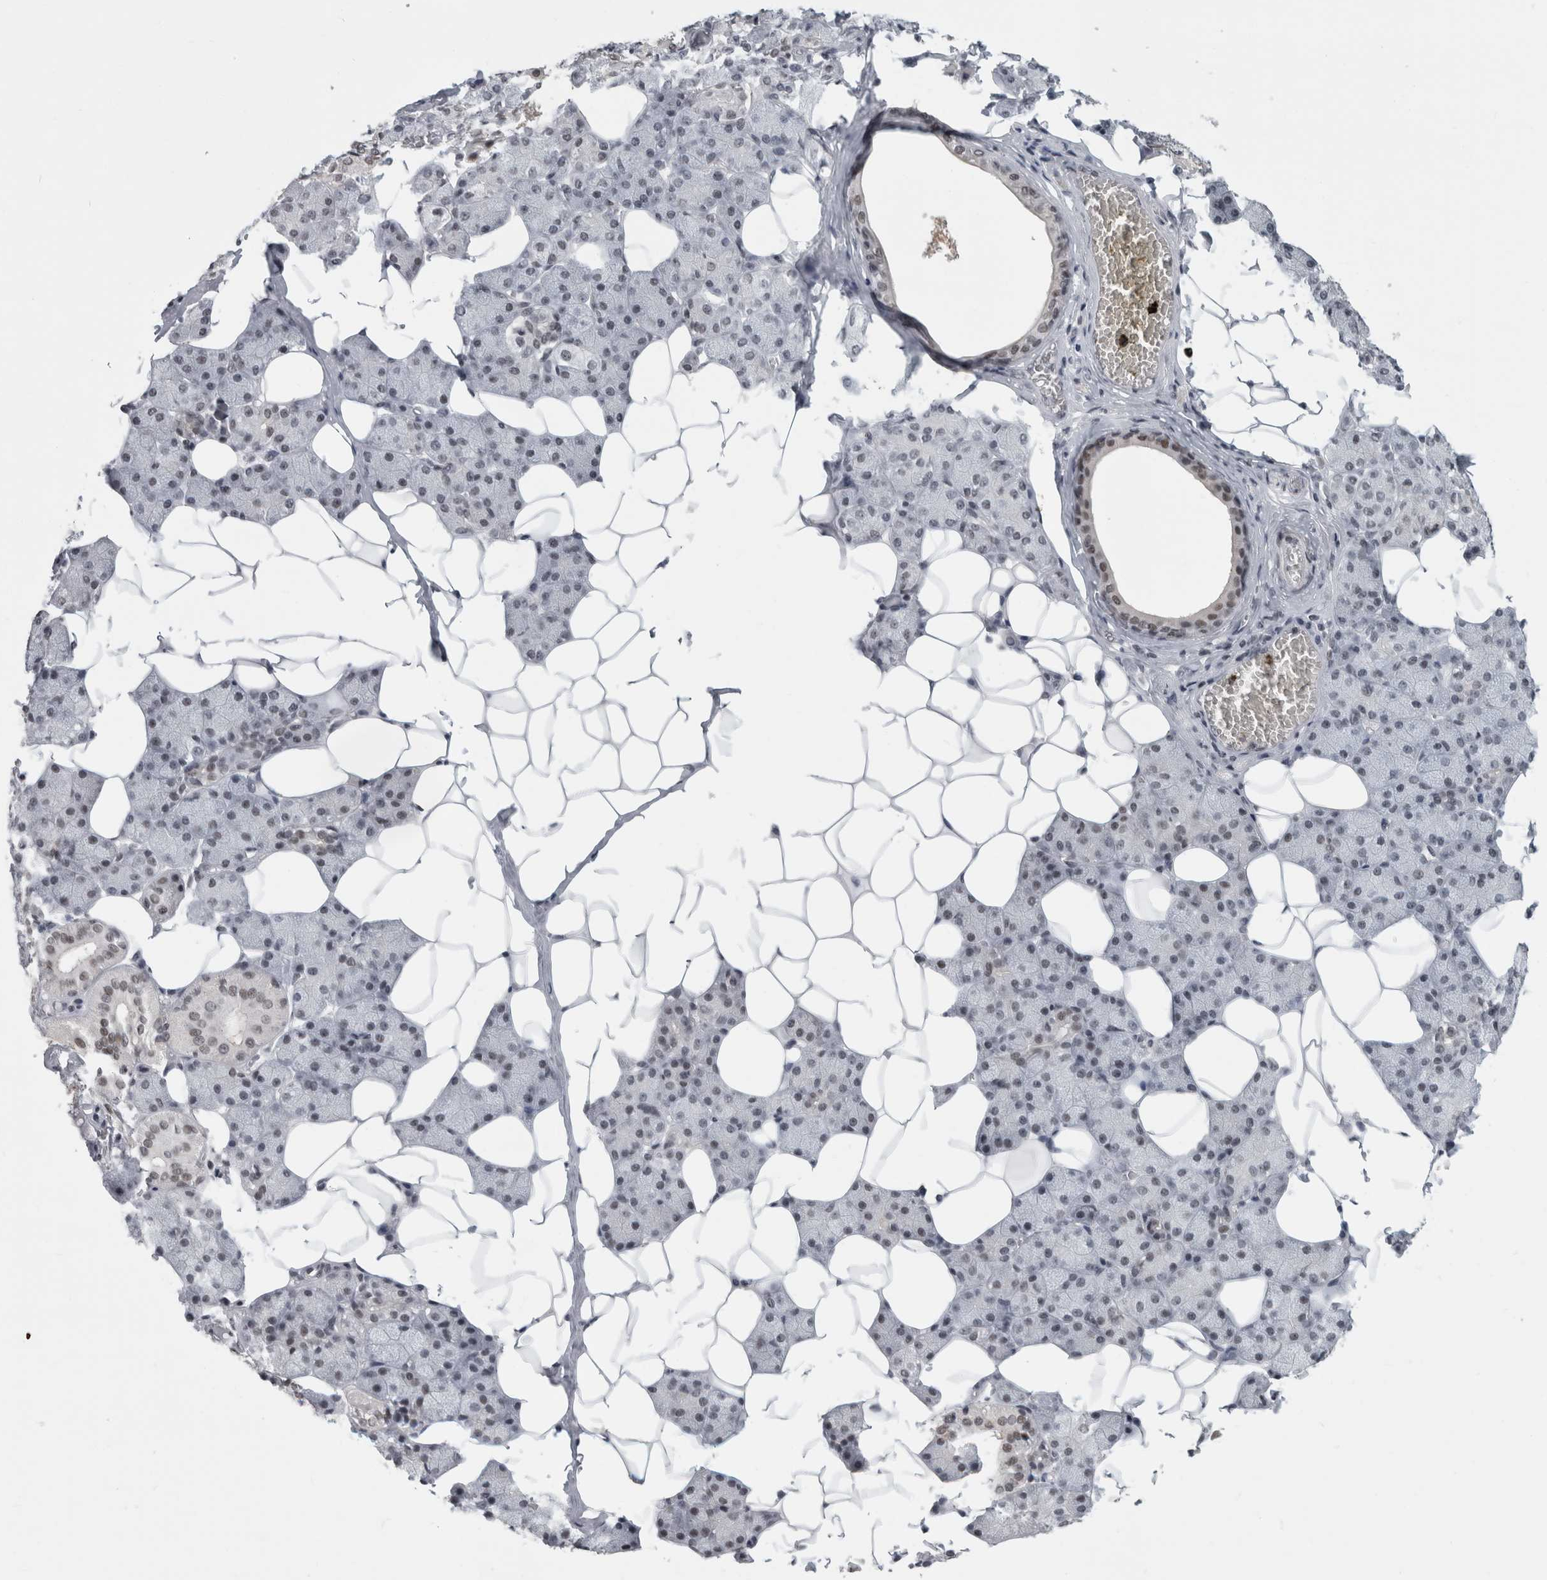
{"staining": {"intensity": "weak", "quantity": "<25%", "location": "nuclear"}, "tissue": "salivary gland", "cell_type": "Glandular cells", "image_type": "normal", "snomed": [{"axis": "morphology", "description": "Normal tissue, NOS"}, {"axis": "topography", "description": "Salivary gland"}], "caption": "Immunohistochemistry (IHC) histopathology image of normal human salivary gland stained for a protein (brown), which displays no staining in glandular cells.", "gene": "ARID4B", "patient": {"sex": "female", "age": 33}}